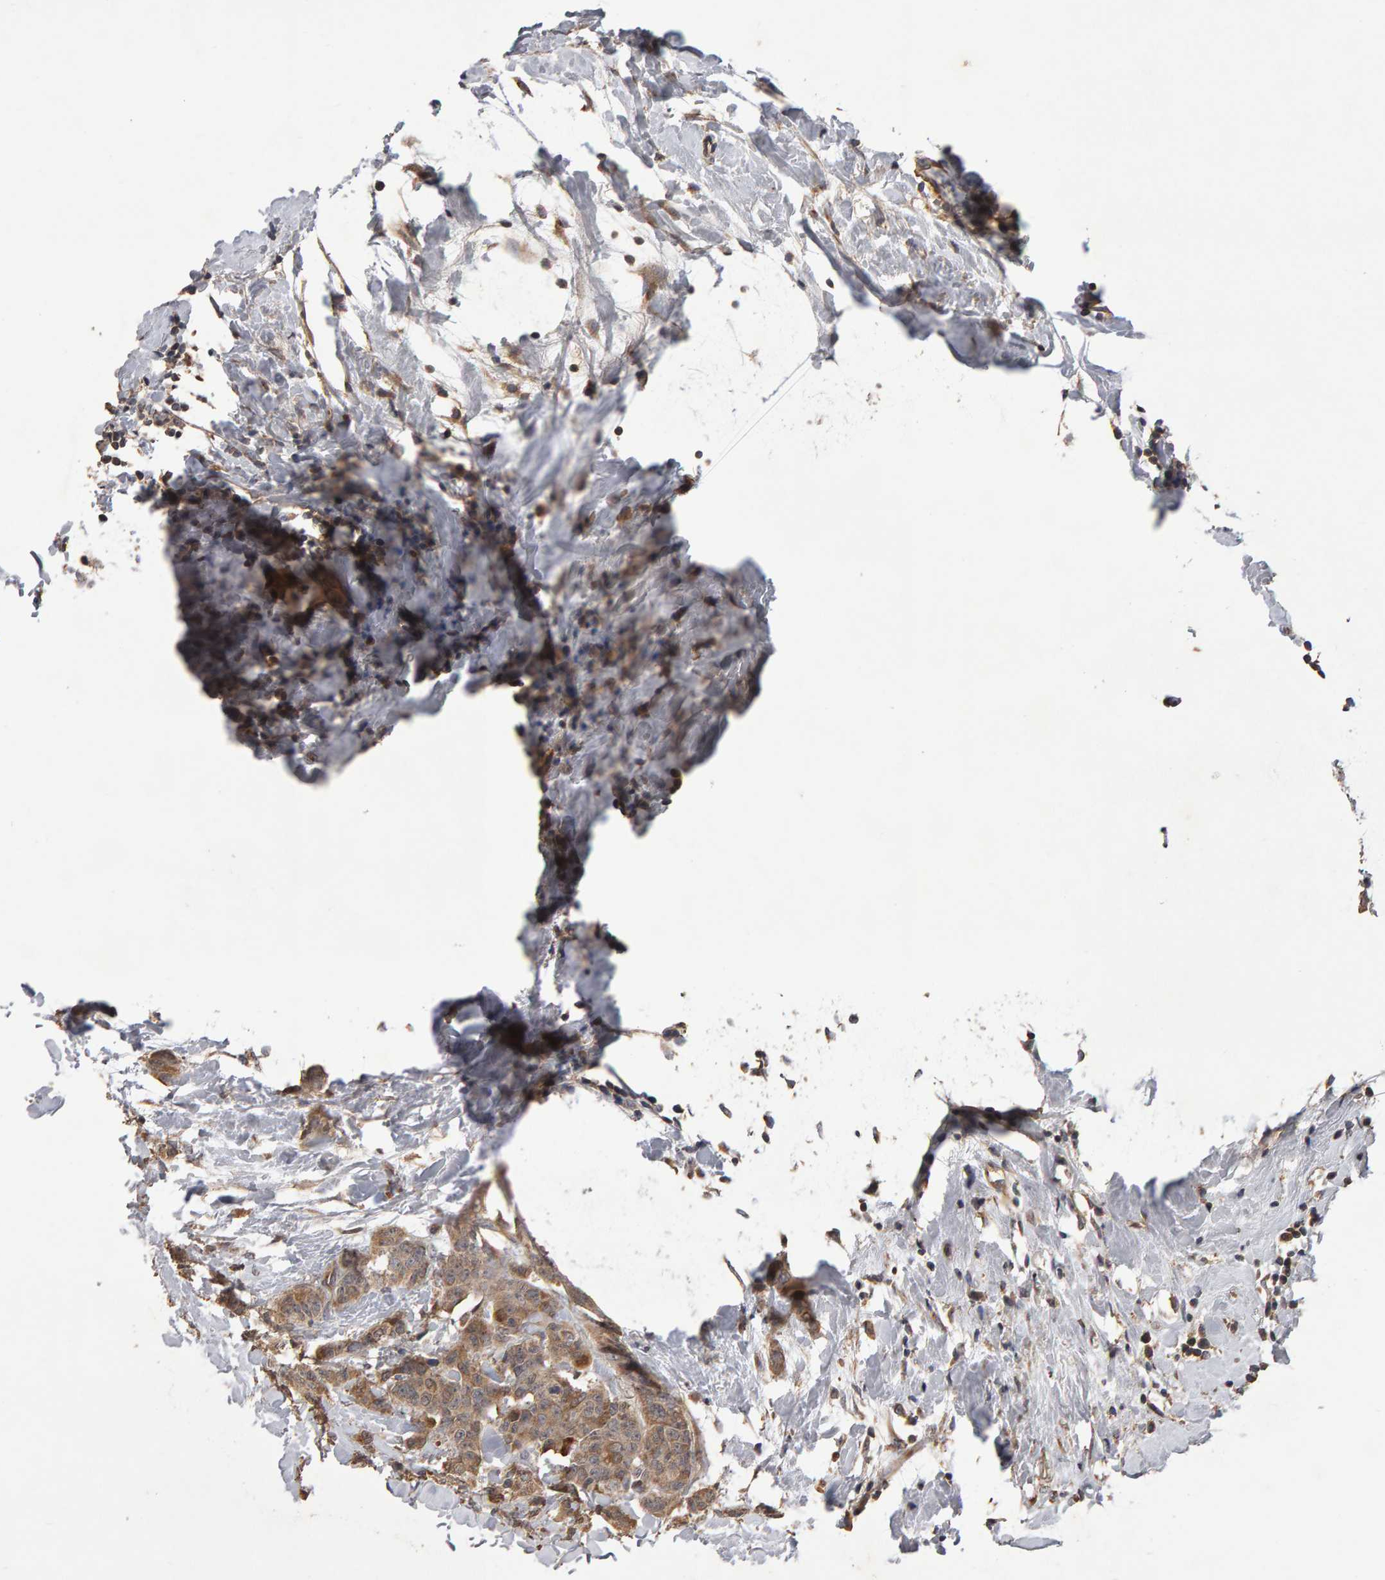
{"staining": {"intensity": "weak", "quantity": ">75%", "location": "cytoplasmic/membranous"}, "tissue": "breast cancer", "cell_type": "Tumor cells", "image_type": "cancer", "snomed": [{"axis": "morphology", "description": "Normal tissue, NOS"}, {"axis": "morphology", "description": "Duct carcinoma"}, {"axis": "topography", "description": "Breast"}], "caption": "Immunohistochemical staining of human breast invasive ductal carcinoma displays low levels of weak cytoplasmic/membranous protein positivity in approximately >75% of tumor cells.", "gene": "COASY", "patient": {"sex": "female", "age": 40}}